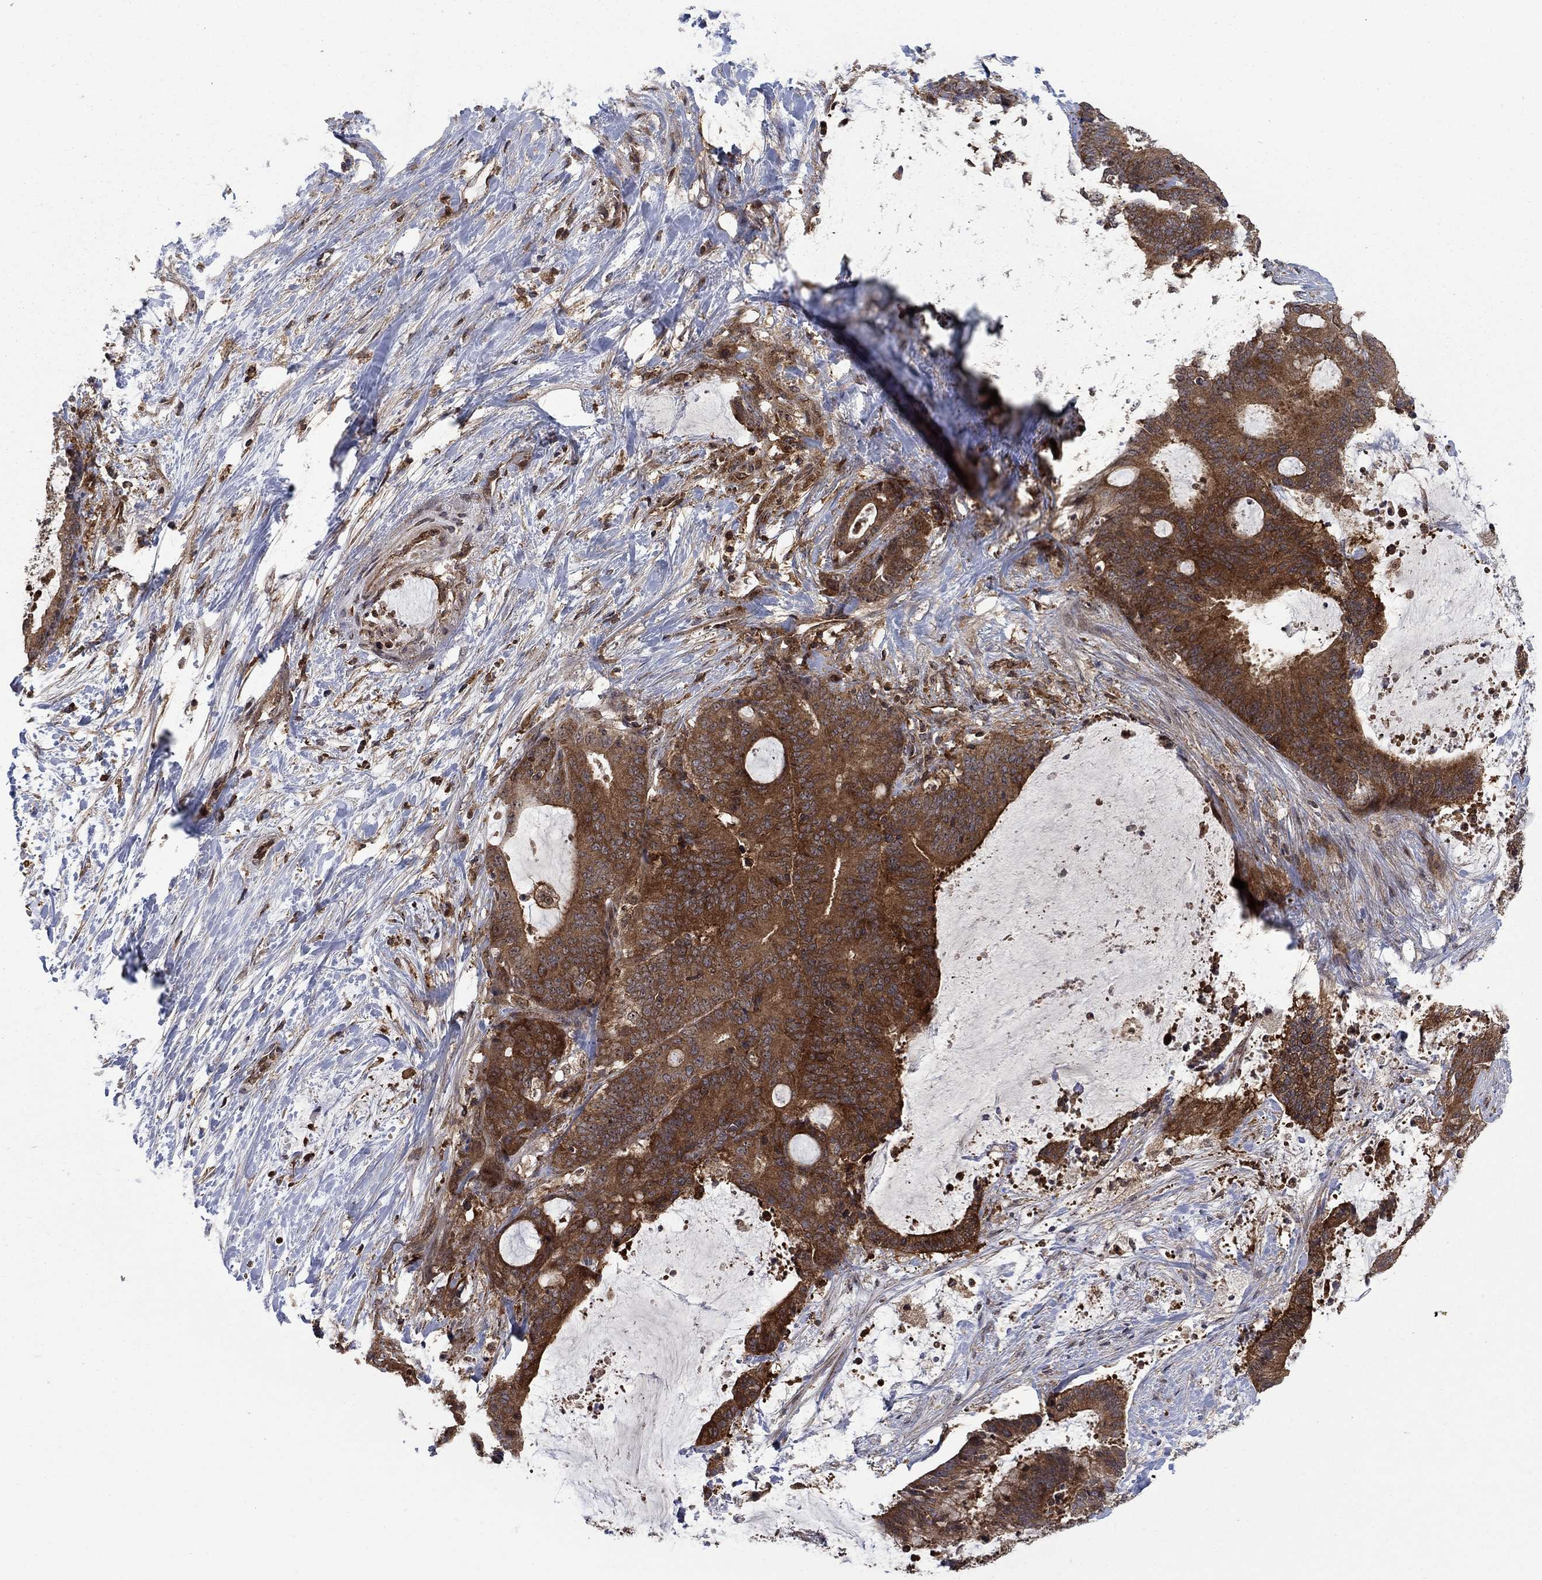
{"staining": {"intensity": "strong", "quantity": ">75%", "location": "cytoplasmic/membranous"}, "tissue": "liver cancer", "cell_type": "Tumor cells", "image_type": "cancer", "snomed": [{"axis": "morphology", "description": "Cholangiocarcinoma"}, {"axis": "topography", "description": "Liver"}], "caption": "A high-resolution image shows immunohistochemistry staining of liver cholangiocarcinoma, which exhibits strong cytoplasmic/membranous expression in about >75% of tumor cells.", "gene": "IFI35", "patient": {"sex": "female", "age": 73}}